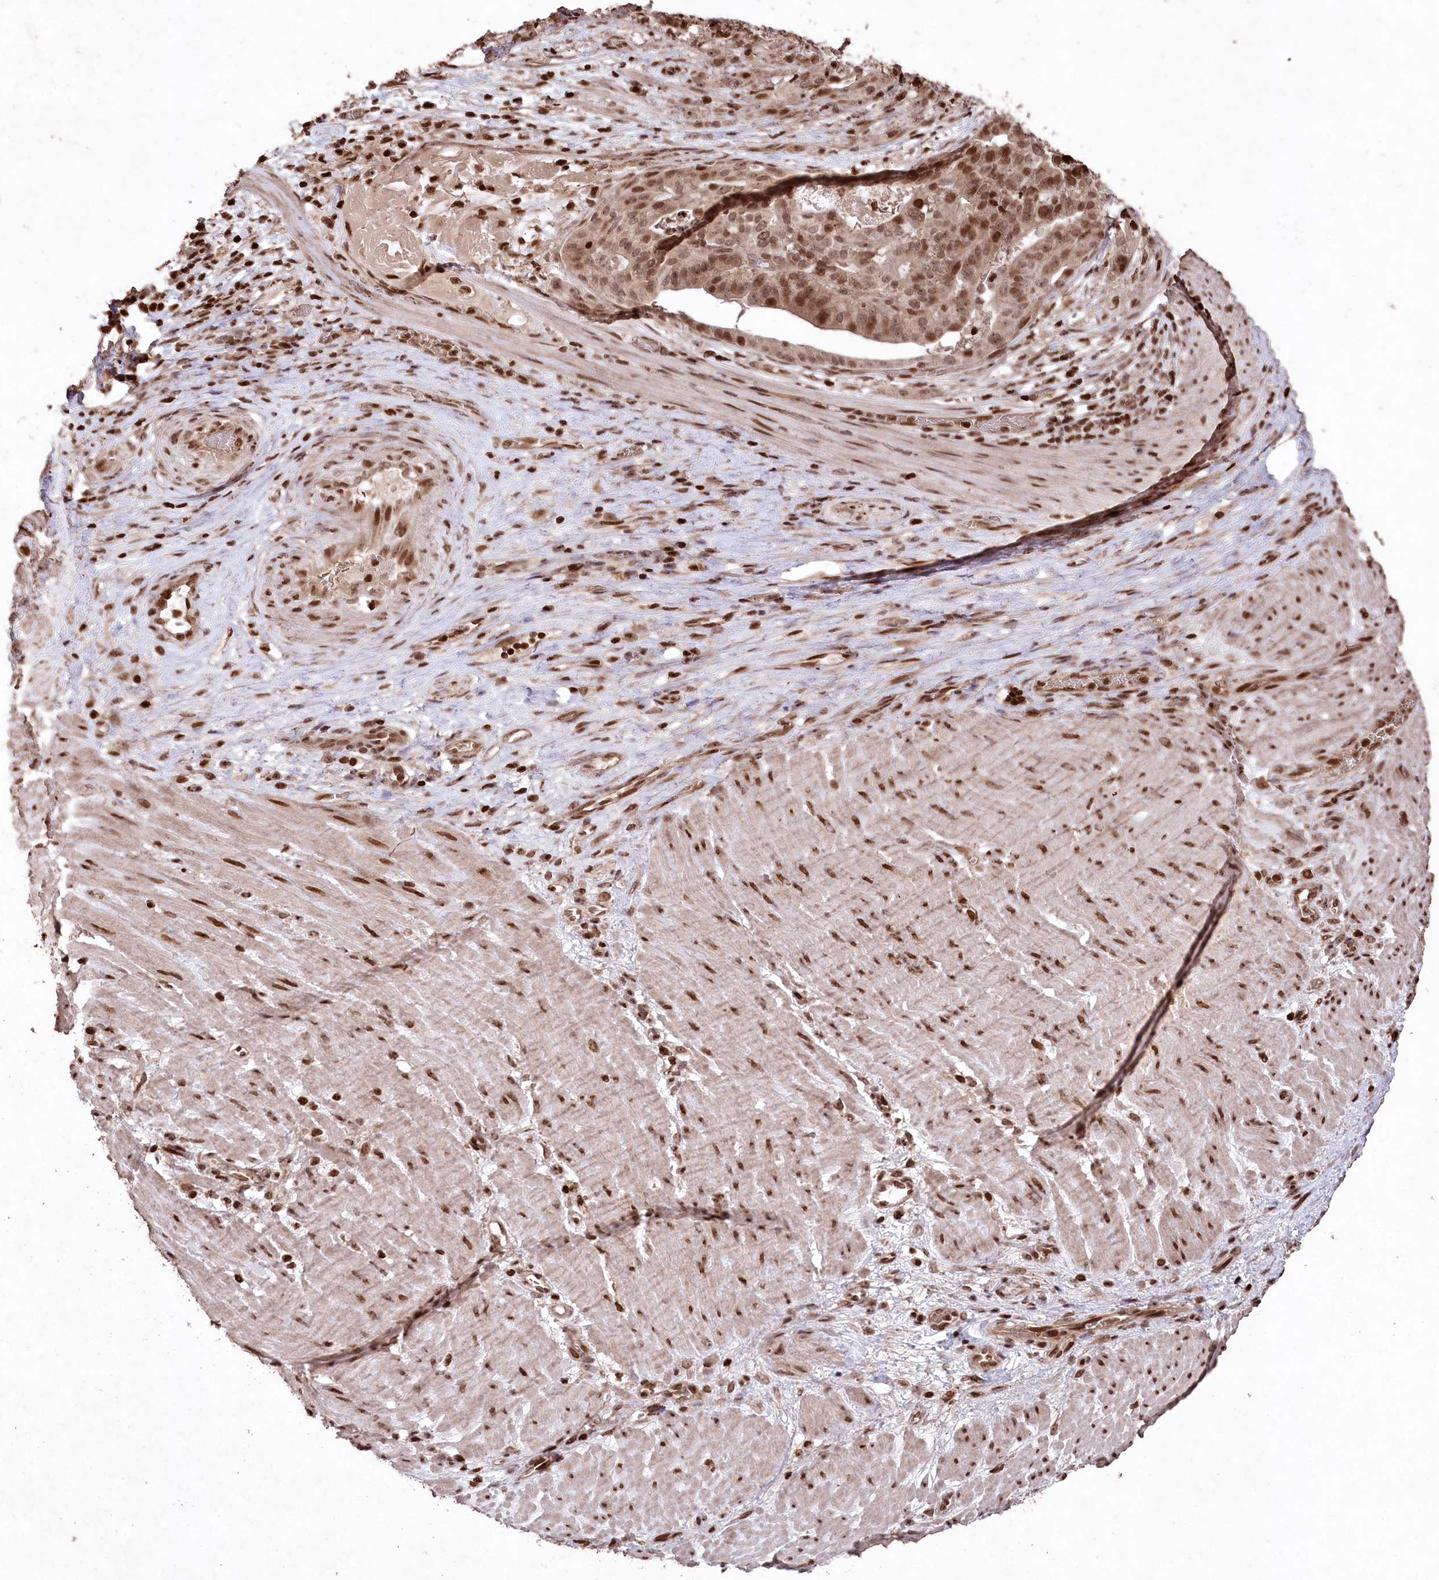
{"staining": {"intensity": "moderate", "quantity": ">75%", "location": "cytoplasmic/membranous,nuclear"}, "tissue": "stomach cancer", "cell_type": "Tumor cells", "image_type": "cancer", "snomed": [{"axis": "morphology", "description": "Adenocarcinoma, NOS"}, {"axis": "topography", "description": "Stomach"}], "caption": "The histopathology image demonstrates a brown stain indicating the presence of a protein in the cytoplasmic/membranous and nuclear of tumor cells in stomach cancer (adenocarcinoma). The staining was performed using DAB to visualize the protein expression in brown, while the nuclei were stained in blue with hematoxylin (Magnification: 20x).", "gene": "CCSER2", "patient": {"sex": "male", "age": 48}}